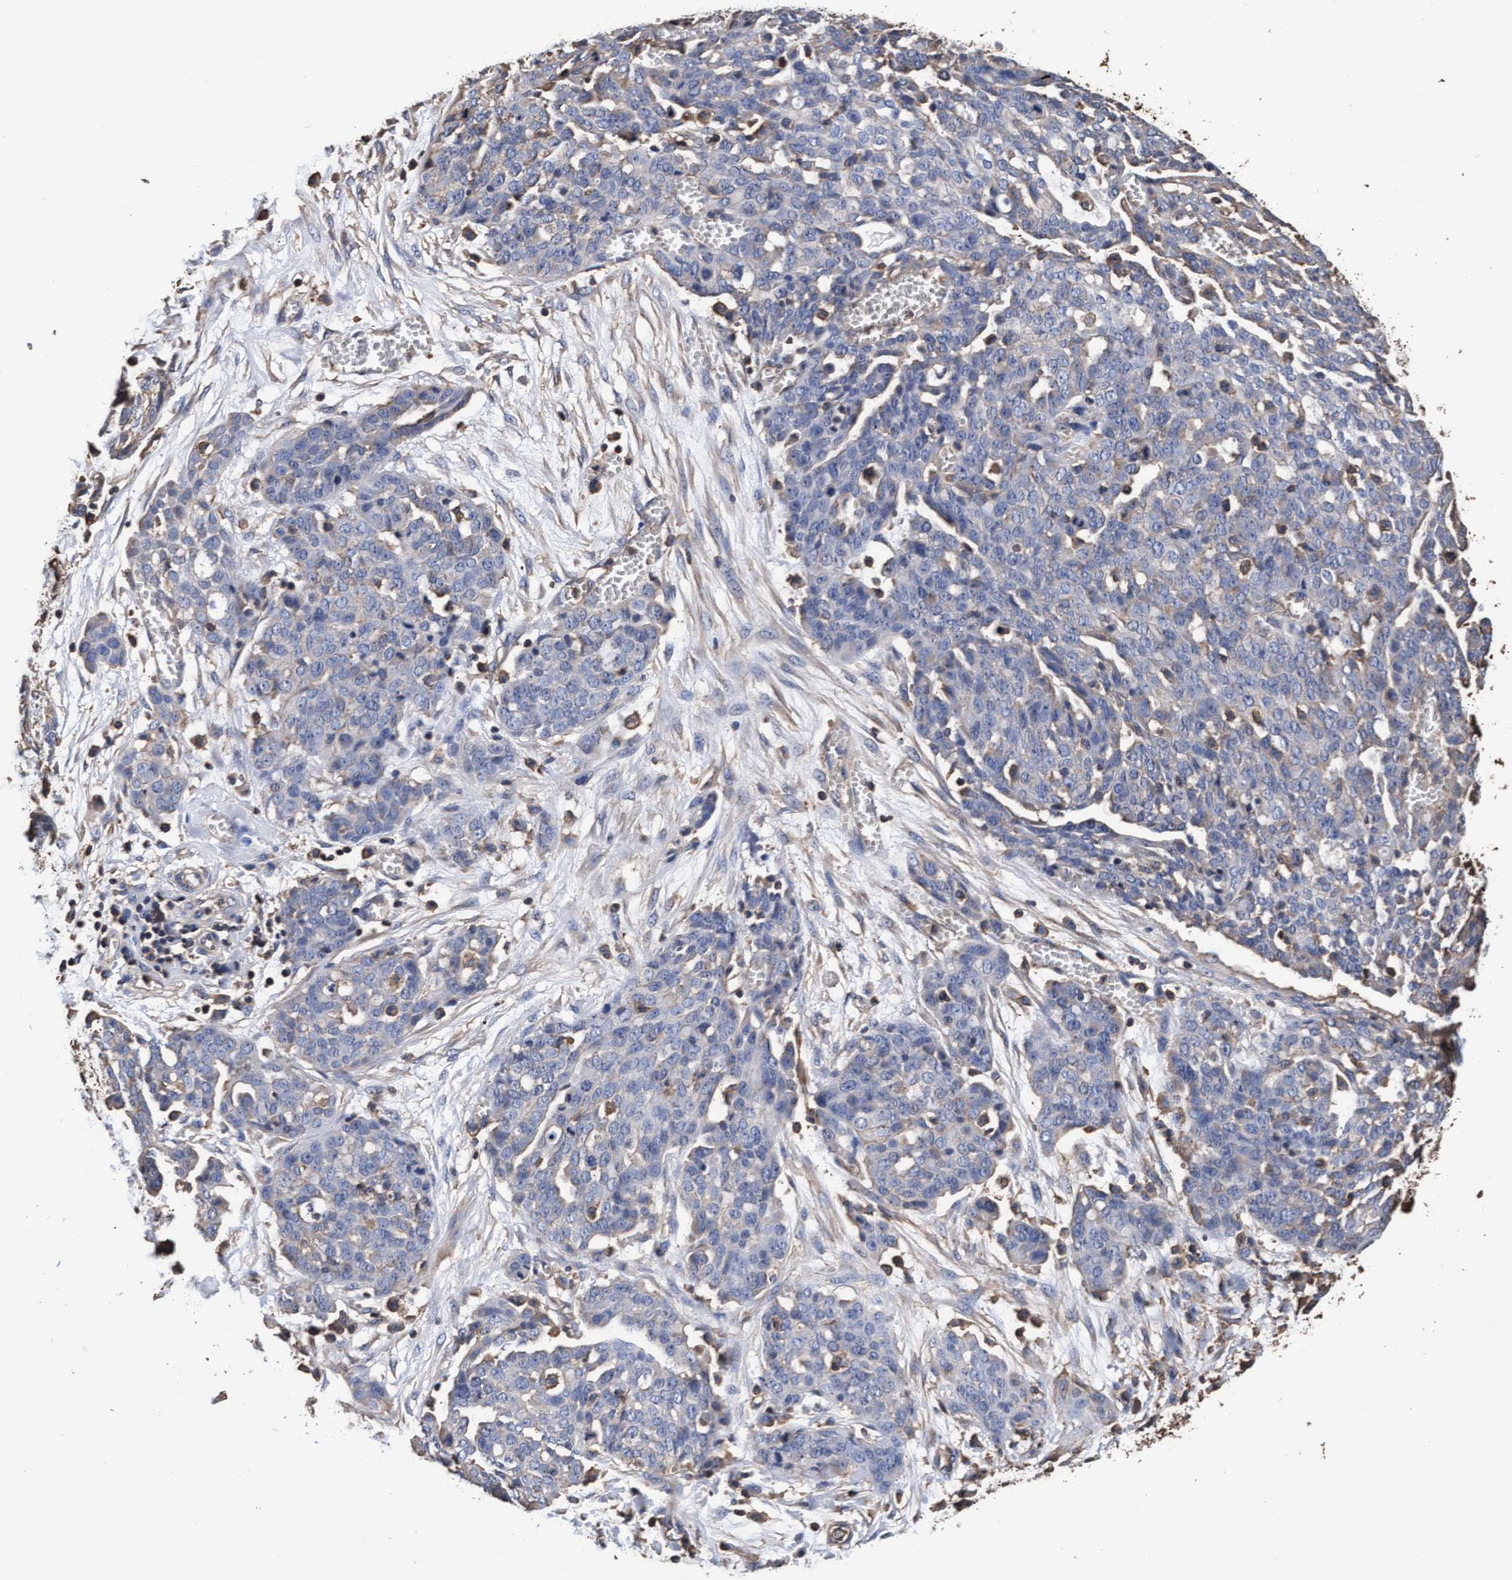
{"staining": {"intensity": "negative", "quantity": "none", "location": "none"}, "tissue": "ovarian cancer", "cell_type": "Tumor cells", "image_type": "cancer", "snomed": [{"axis": "morphology", "description": "Cystadenocarcinoma, serous, NOS"}, {"axis": "topography", "description": "Soft tissue"}, {"axis": "topography", "description": "Ovary"}], "caption": "Immunohistochemical staining of ovarian serous cystadenocarcinoma demonstrates no significant positivity in tumor cells.", "gene": "GRHPR", "patient": {"sex": "female", "age": 57}}